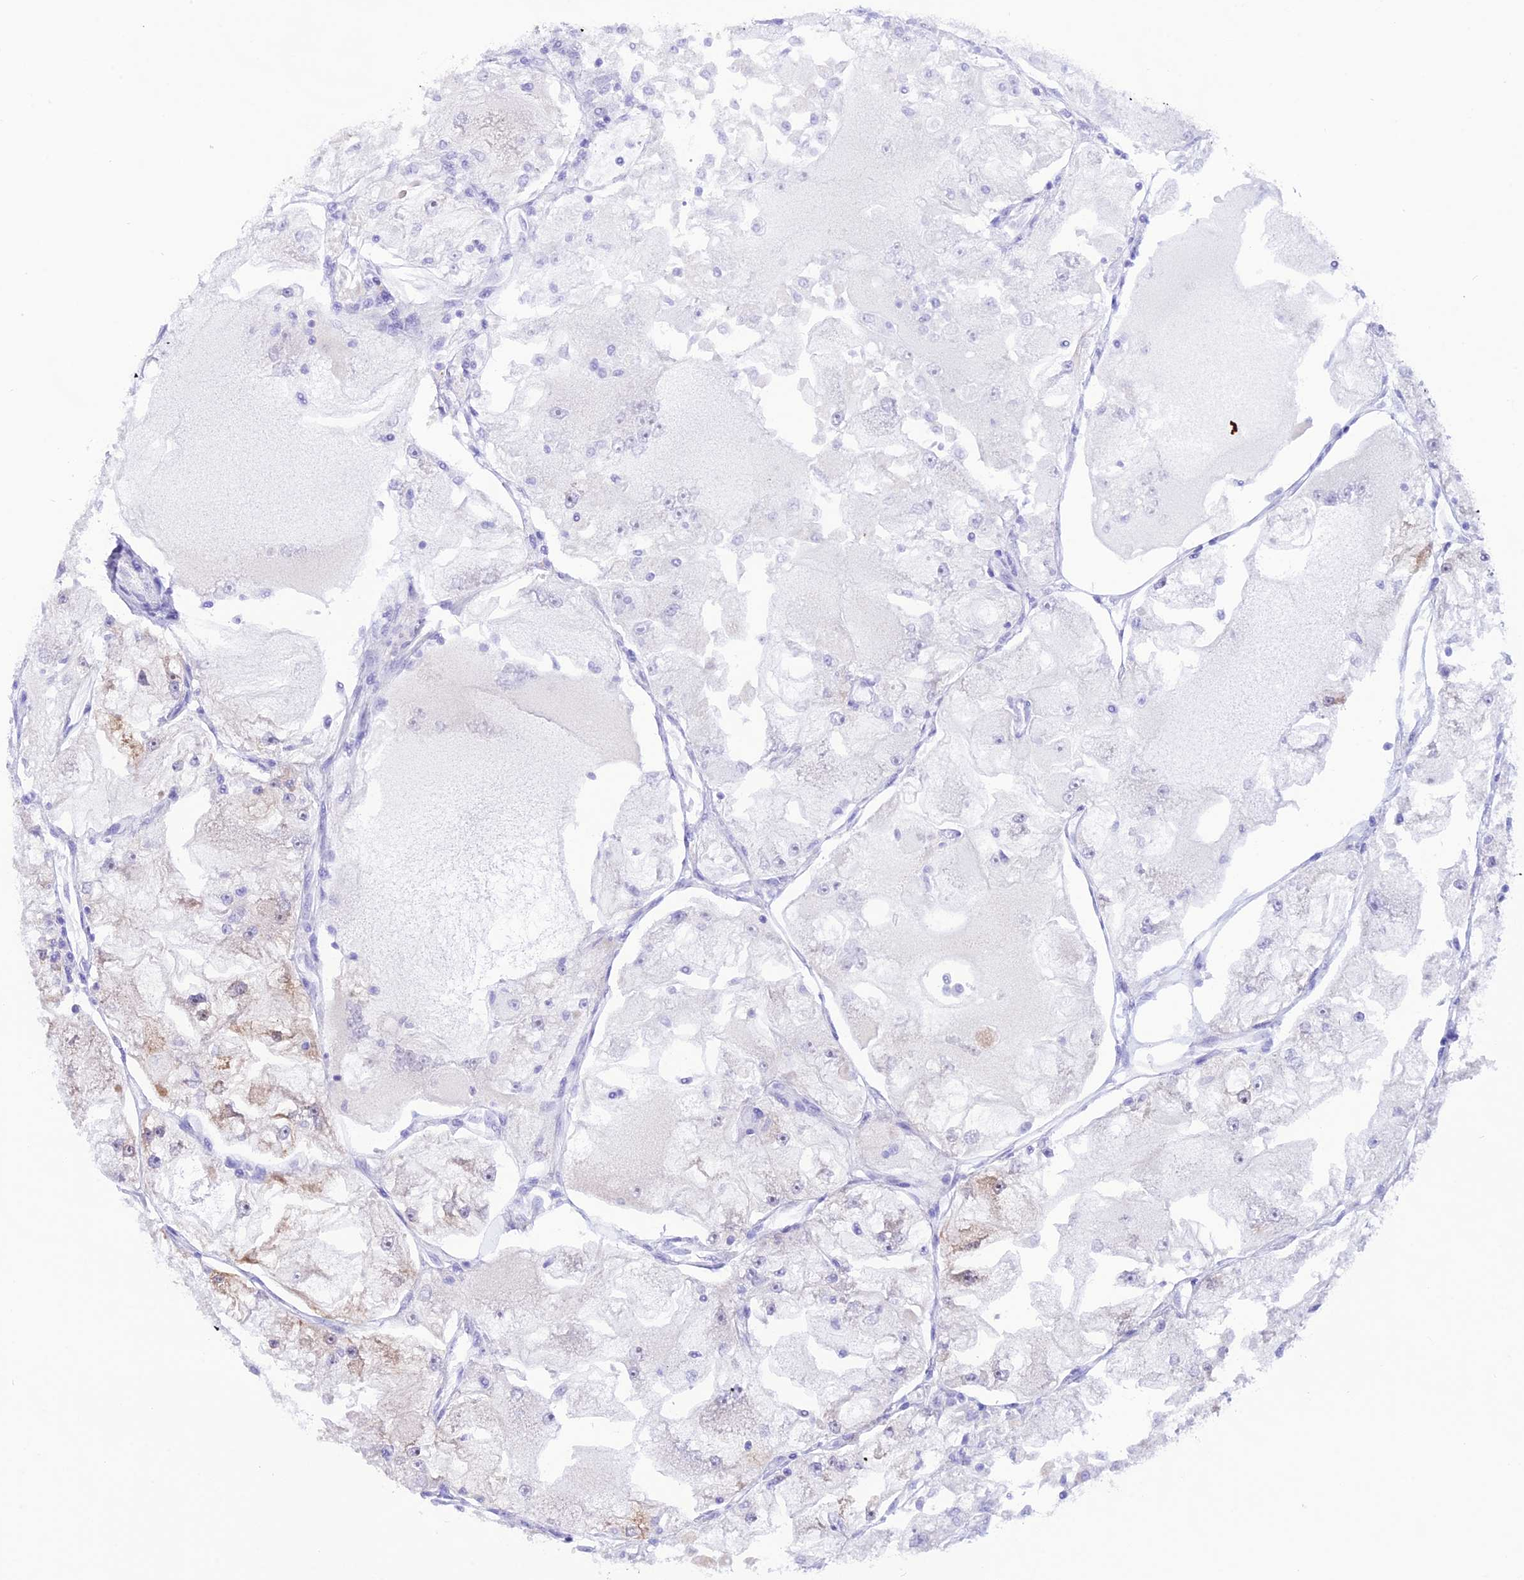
{"staining": {"intensity": "negative", "quantity": "none", "location": "none"}, "tissue": "renal cancer", "cell_type": "Tumor cells", "image_type": "cancer", "snomed": [{"axis": "morphology", "description": "Adenocarcinoma, NOS"}, {"axis": "topography", "description": "Kidney"}], "caption": "The IHC image has no significant staining in tumor cells of renal cancer (adenocarcinoma) tissue.", "gene": "GLYATL1", "patient": {"sex": "female", "age": 72}}